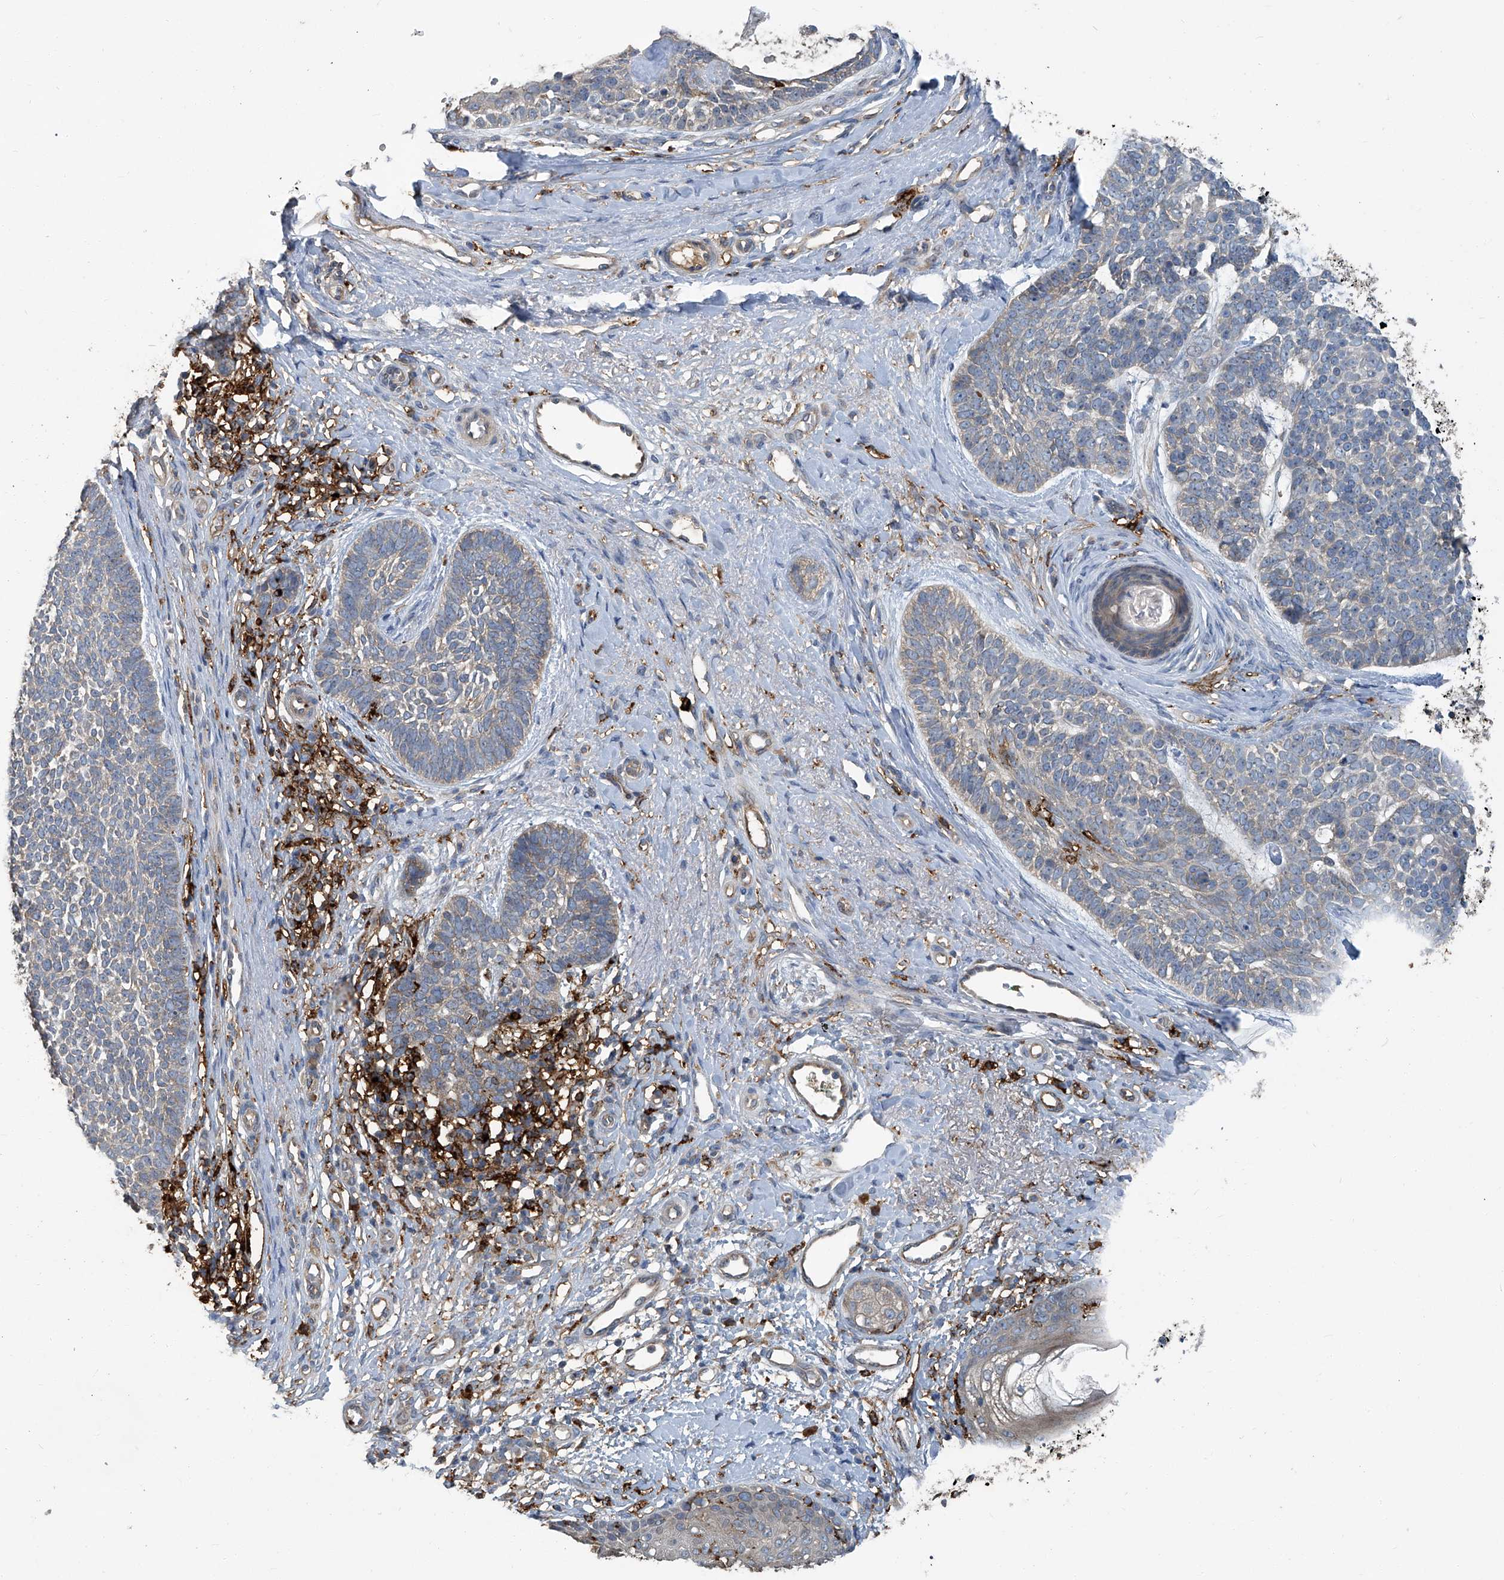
{"staining": {"intensity": "negative", "quantity": "none", "location": "none"}, "tissue": "skin cancer", "cell_type": "Tumor cells", "image_type": "cancer", "snomed": [{"axis": "morphology", "description": "Basal cell carcinoma"}, {"axis": "topography", "description": "Skin"}], "caption": "Immunohistochemistry image of human skin cancer stained for a protein (brown), which exhibits no positivity in tumor cells. The staining is performed using DAB brown chromogen with nuclei counter-stained in using hematoxylin.", "gene": "FAM167A", "patient": {"sex": "female", "age": 81}}